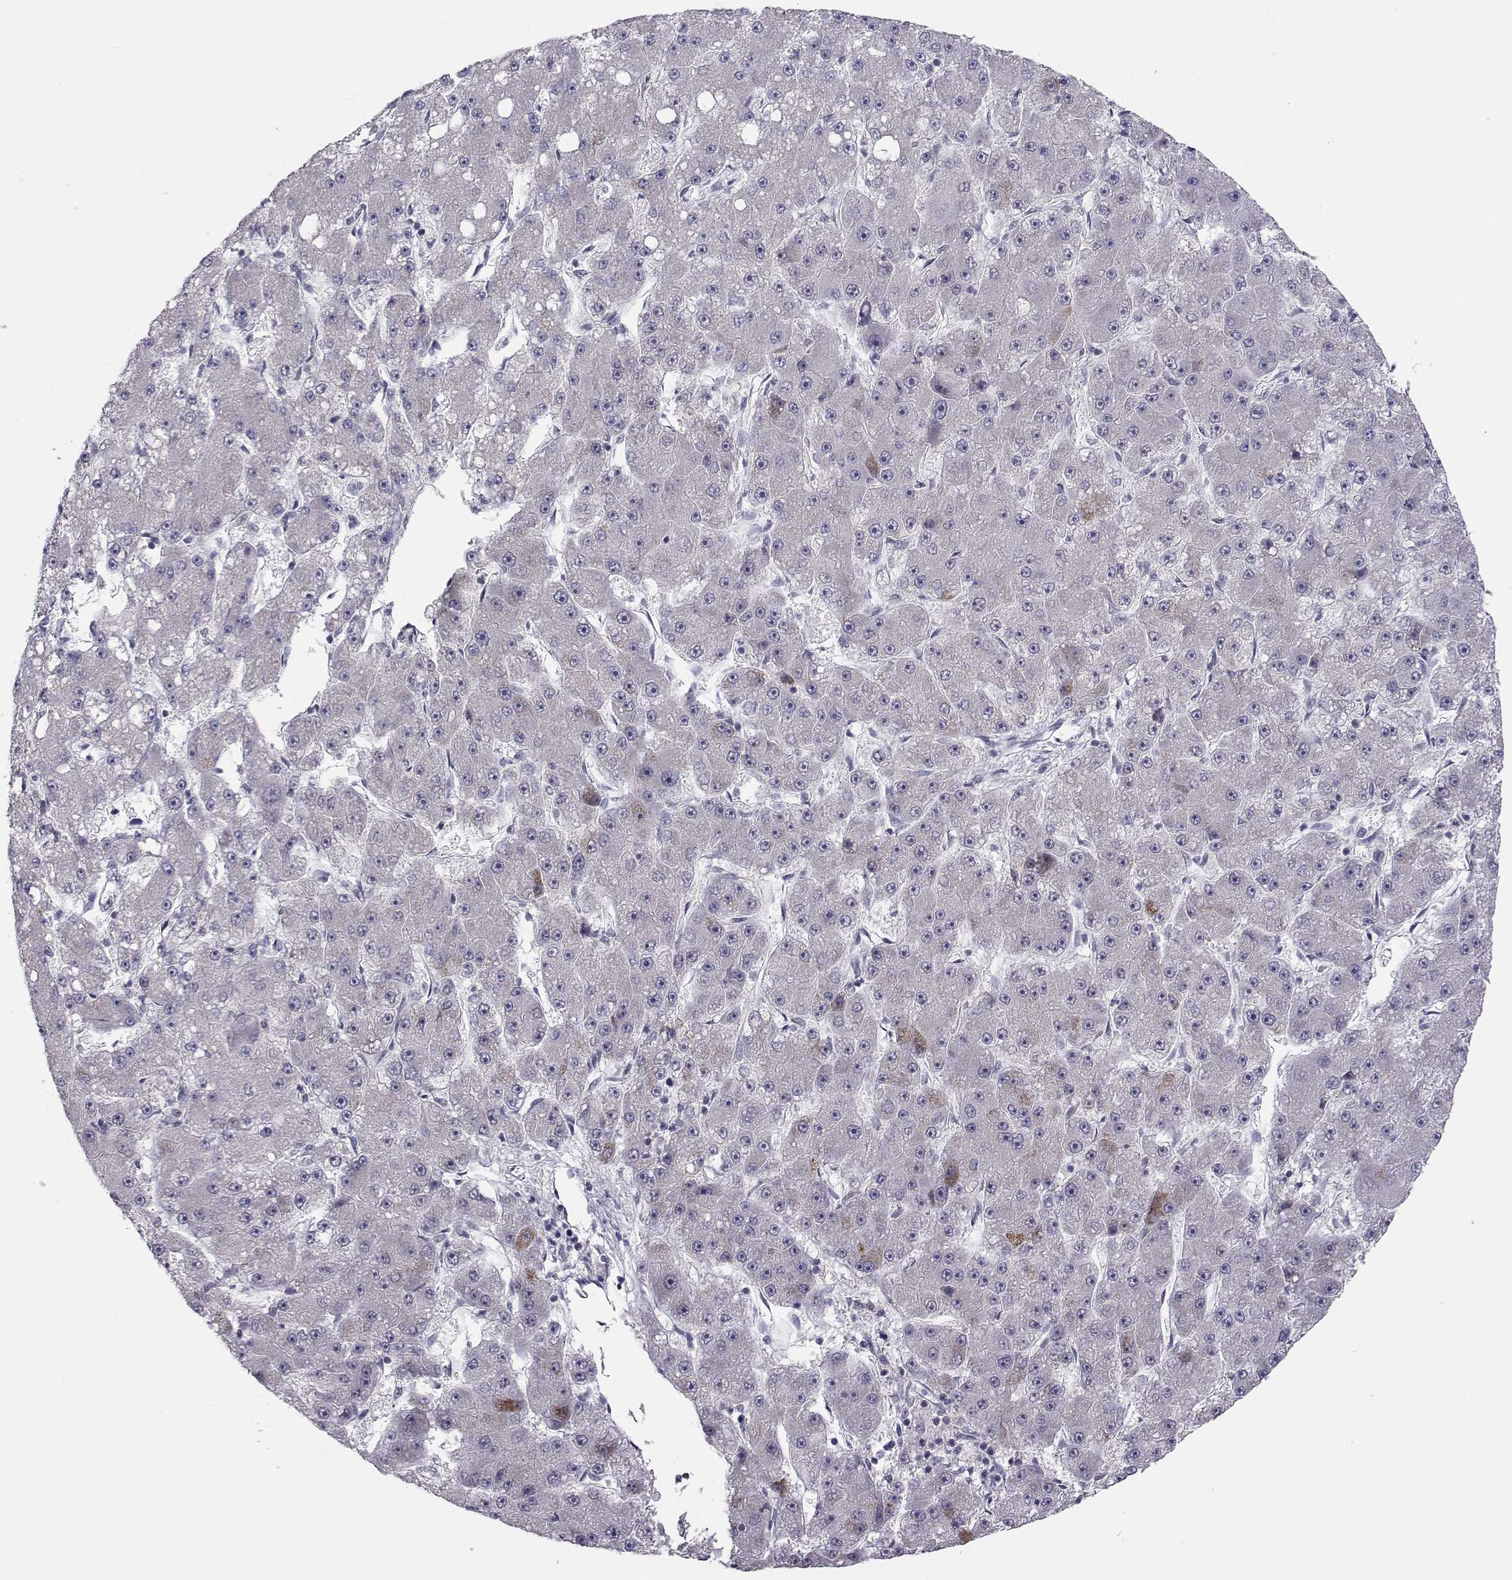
{"staining": {"intensity": "negative", "quantity": "none", "location": "none"}, "tissue": "liver cancer", "cell_type": "Tumor cells", "image_type": "cancer", "snomed": [{"axis": "morphology", "description": "Carcinoma, Hepatocellular, NOS"}, {"axis": "topography", "description": "Liver"}], "caption": "Immunohistochemistry (IHC) image of neoplastic tissue: human liver hepatocellular carcinoma stained with DAB (3,3'-diaminobenzidine) displays no significant protein positivity in tumor cells. (DAB immunohistochemistry with hematoxylin counter stain).", "gene": "KIF13B", "patient": {"sex": "male", "age": 67}}